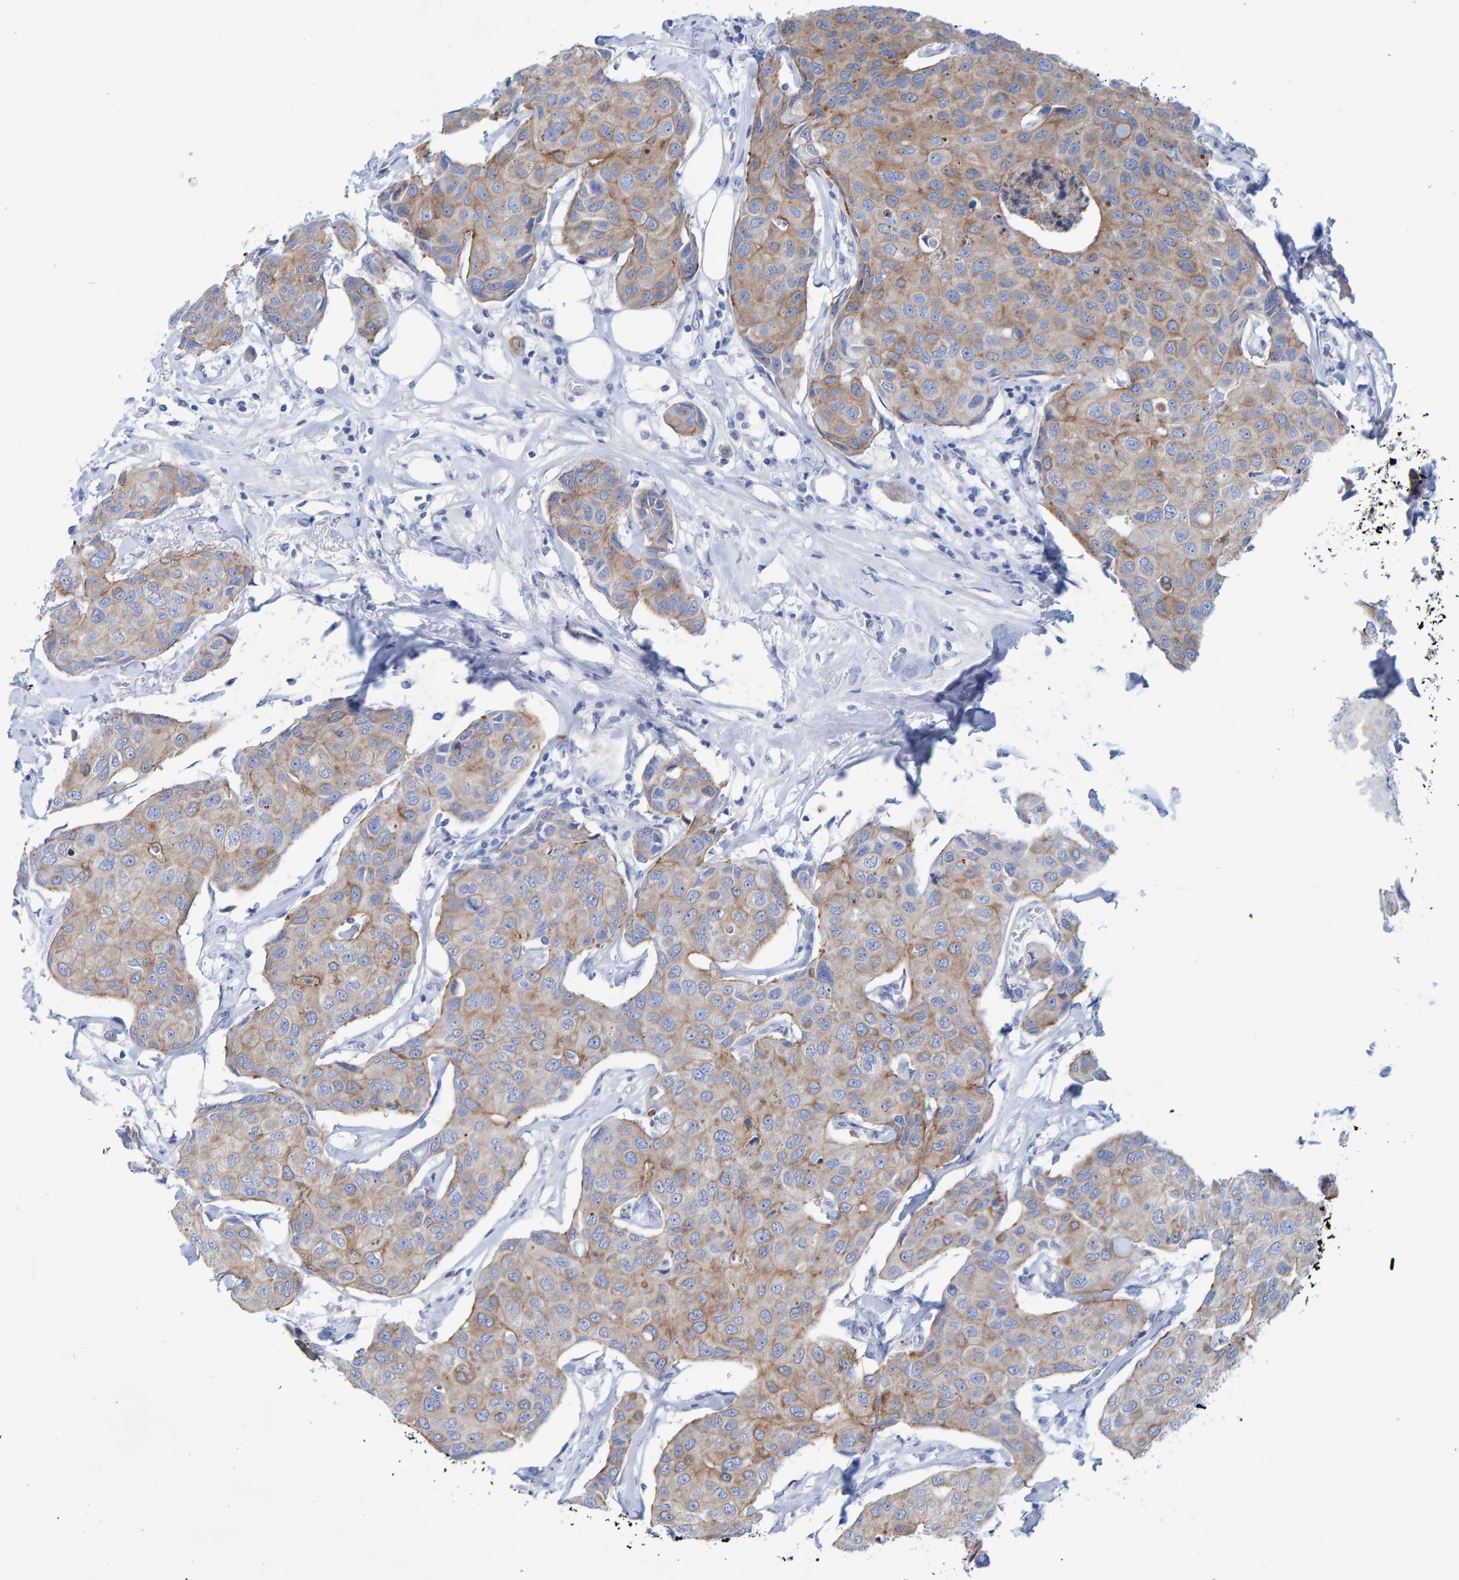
{"staining": {"intensity": "moderate", "quantity": ">75%", "location": "cytoplasmic/membranous"}, "tissue": "breast cancer", "cell_type": "Tumor cells", "image_type": "cancer", "snomed": [{"axis": "morphology", "description": "Duct carcinoma"}, {"axis": "topography", "description": "Breast"}], "caption": "IHC of human intraductal carcinoma (breast) reveals medium levels of moderate cytoplasmic/membranous staining in about >75% of tumor cells. Nuclei are stained in blue.", "gene": "JAKMIP3", "patient": {"sex": "female", "age": 80}}